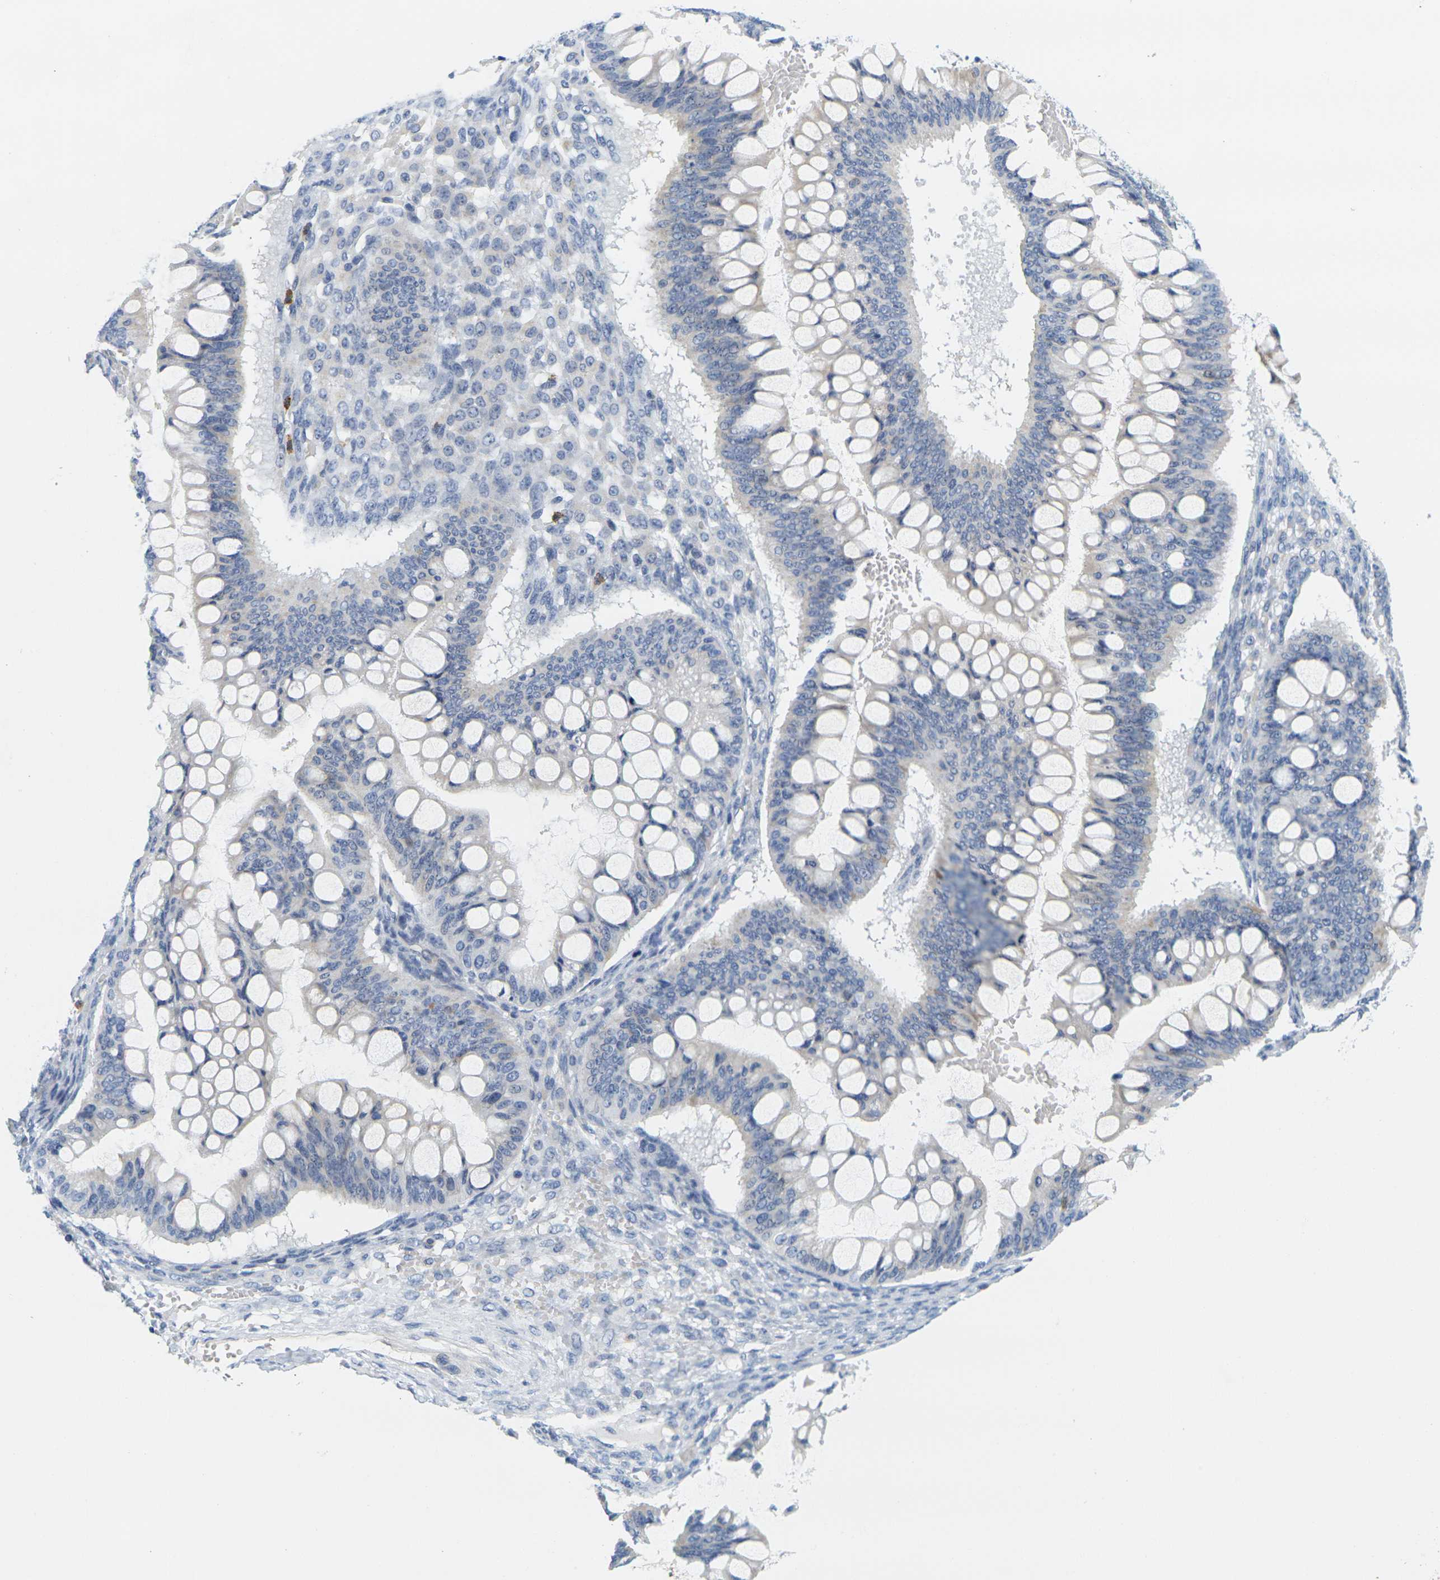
{"staining": {"intensity": "negative", "quantity": "none", "location": "none"}, "tissue": "ovarian cancer", "cell_type": "Tumor cells", "image_type": "cancer", "snomed": [{"axis": "morphology", "description": "Cystadenocarcinoma, mucinous, NOS"}, {"axis": "topography", "description": "Ovary"}], "caption": "Ovarian cancer (mucinous cystadenocarcinoma) stained for a protein using immunohistochemistry (IHC) exhibits no positivity tumor cells.", "gene": "KLK5", "patient": {"sex": "female", "age": 73}}